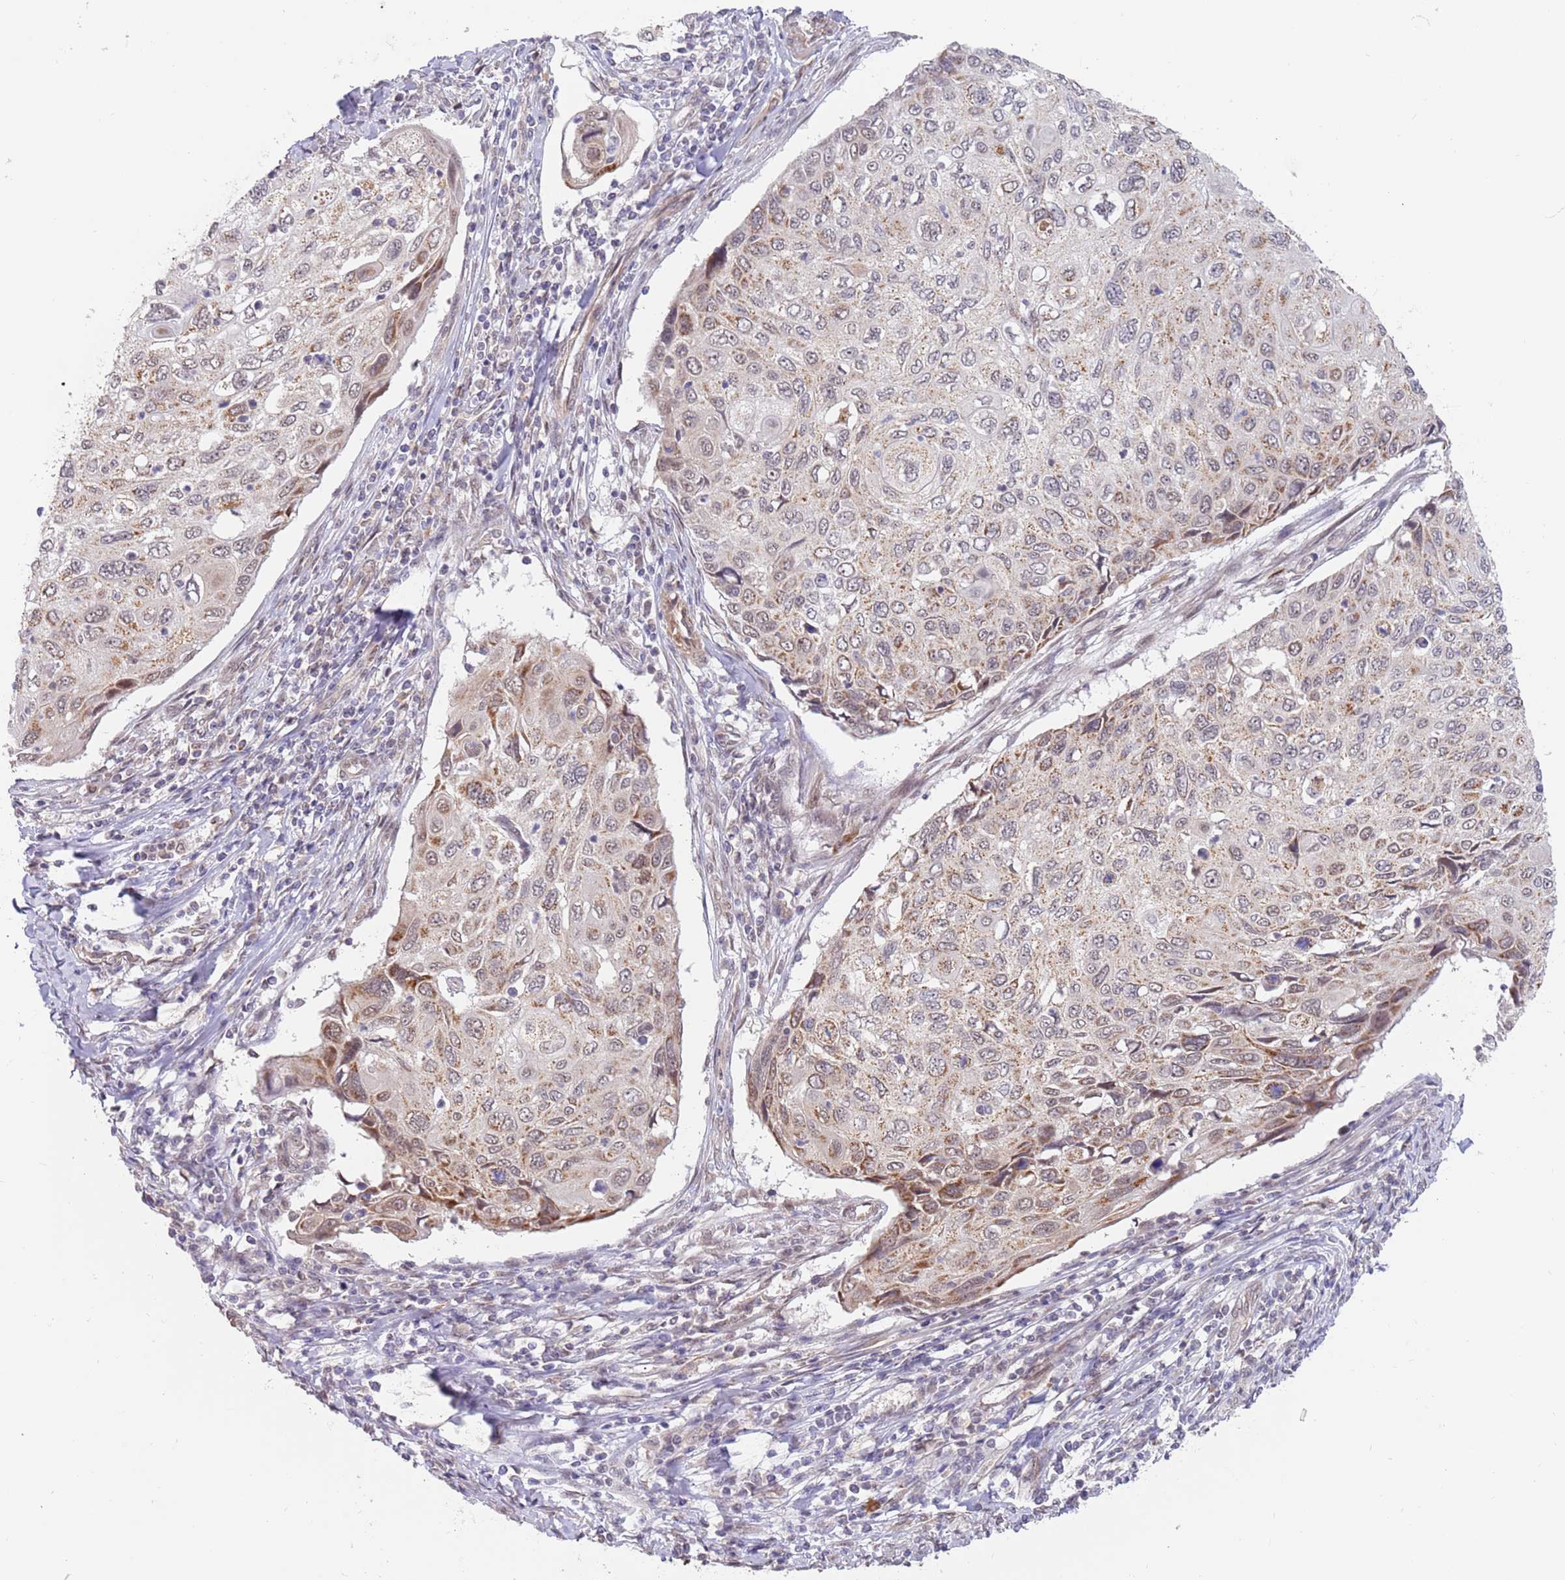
{"staining": {"intensity": "moderate", "quantity": "25%-75%", "location": "cytoplasmic/membranous"}, "tissue": "cervical cancer", "cell_type": "Tumor cells", "image_type": "cancer", "snomed": [{"axis": "morphology", "description": "Squamous cell carcinoma, NOS"}, {"axis": "topography", "description": "Cervix"}], "caption": "An image of human cervical squamous cell carcinoma stained for a protein shows moderate cytoplasmic/membranous brown staining in tumor cells.", "gene": "UQCC3", "patient": {"sex": "female", "age": 70}}